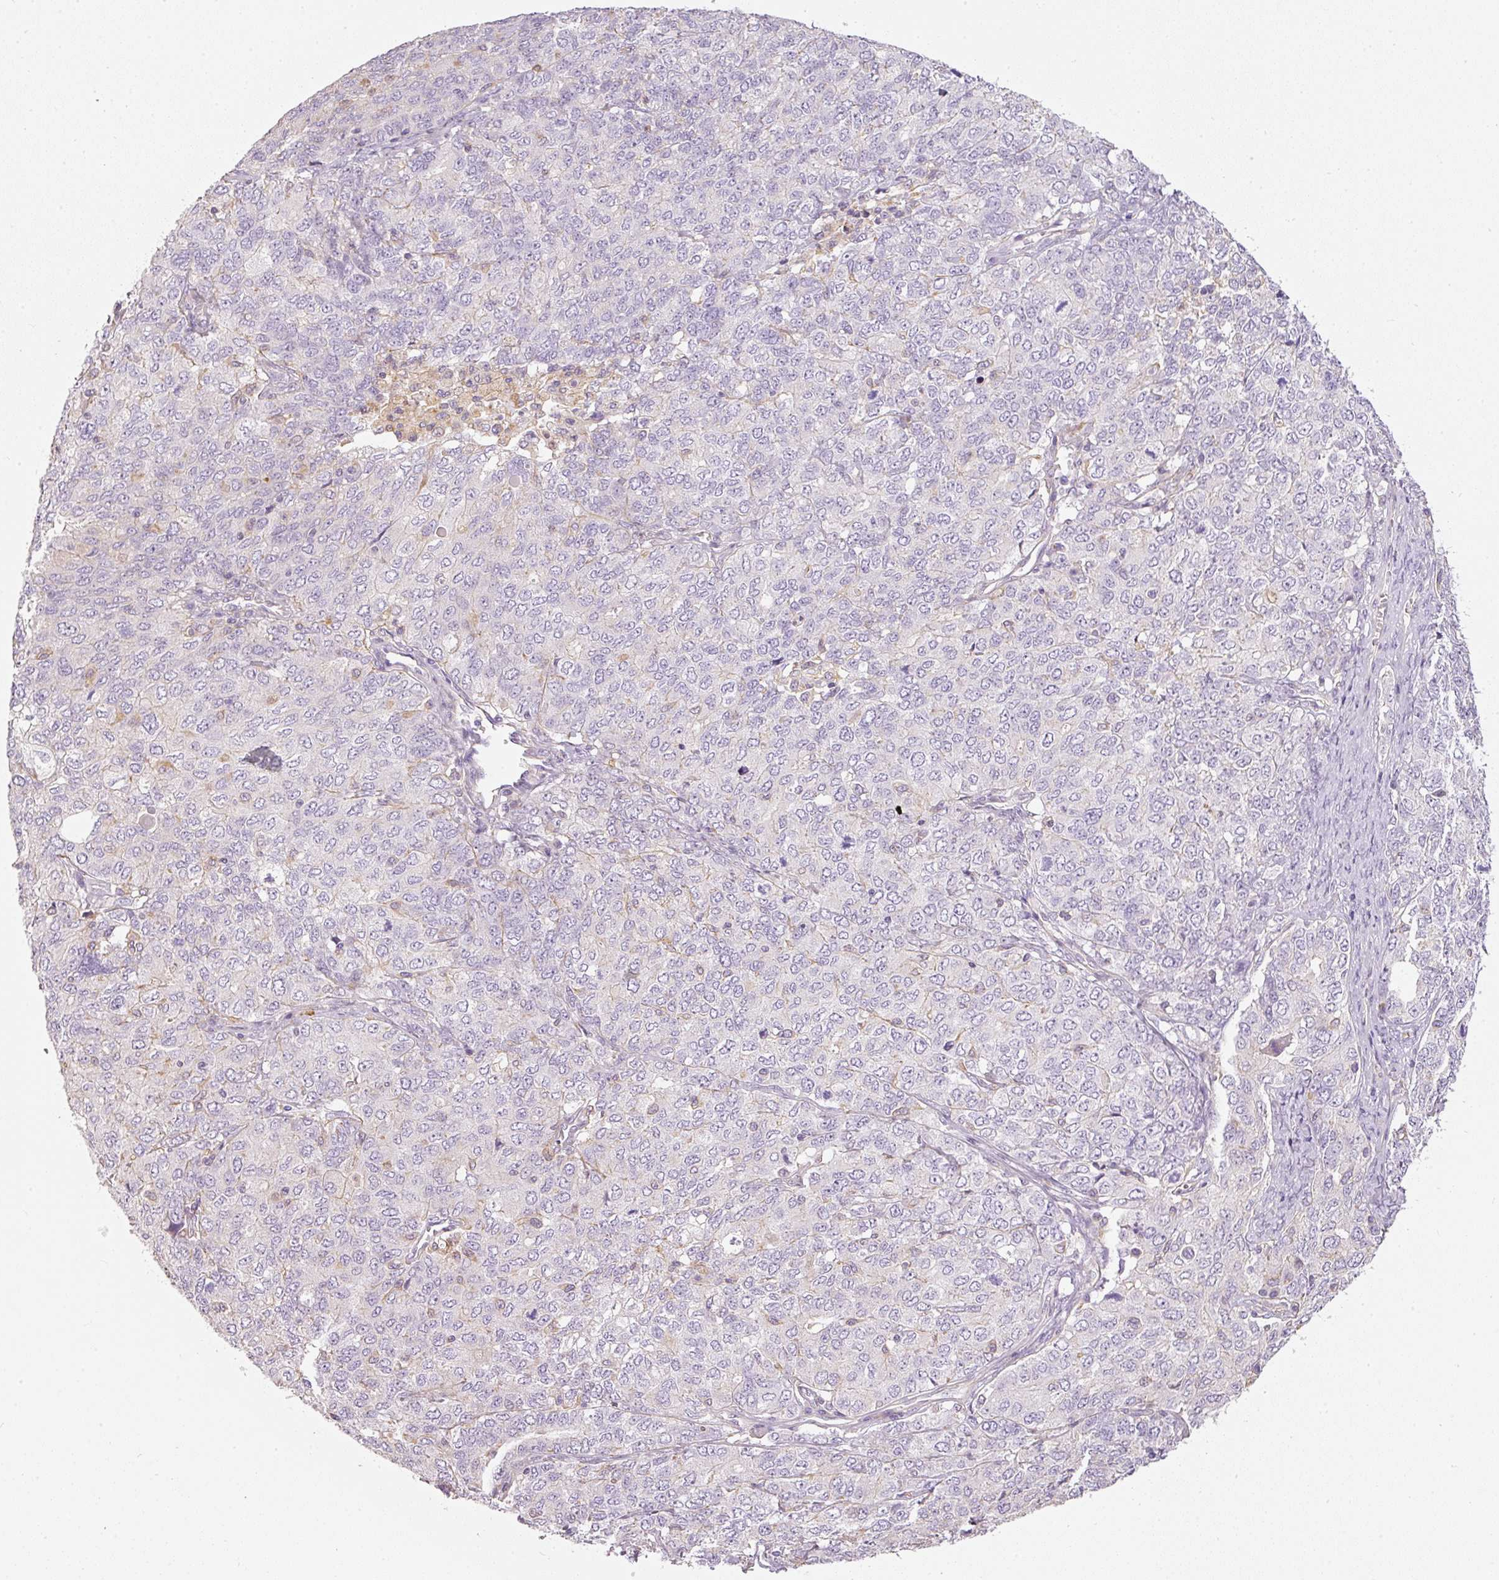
{"staining": {"intensity": "negative", "quantity": "none", "location": "none"}, "tissue": "ovarian cancer", "cell_type": "Tumor cells", "image_type": "cancer", "snomed": [{"axis": "morphology", "description": "Carcinoma, endometroid"}, {"axis": "topography", "description": "Ovary"}], "caption": "The micrograph demonstrates no staining of tumor cells in ovarian cancer.", "gene": "OSR2", "patient": {"sex": "female", "age": 62}}